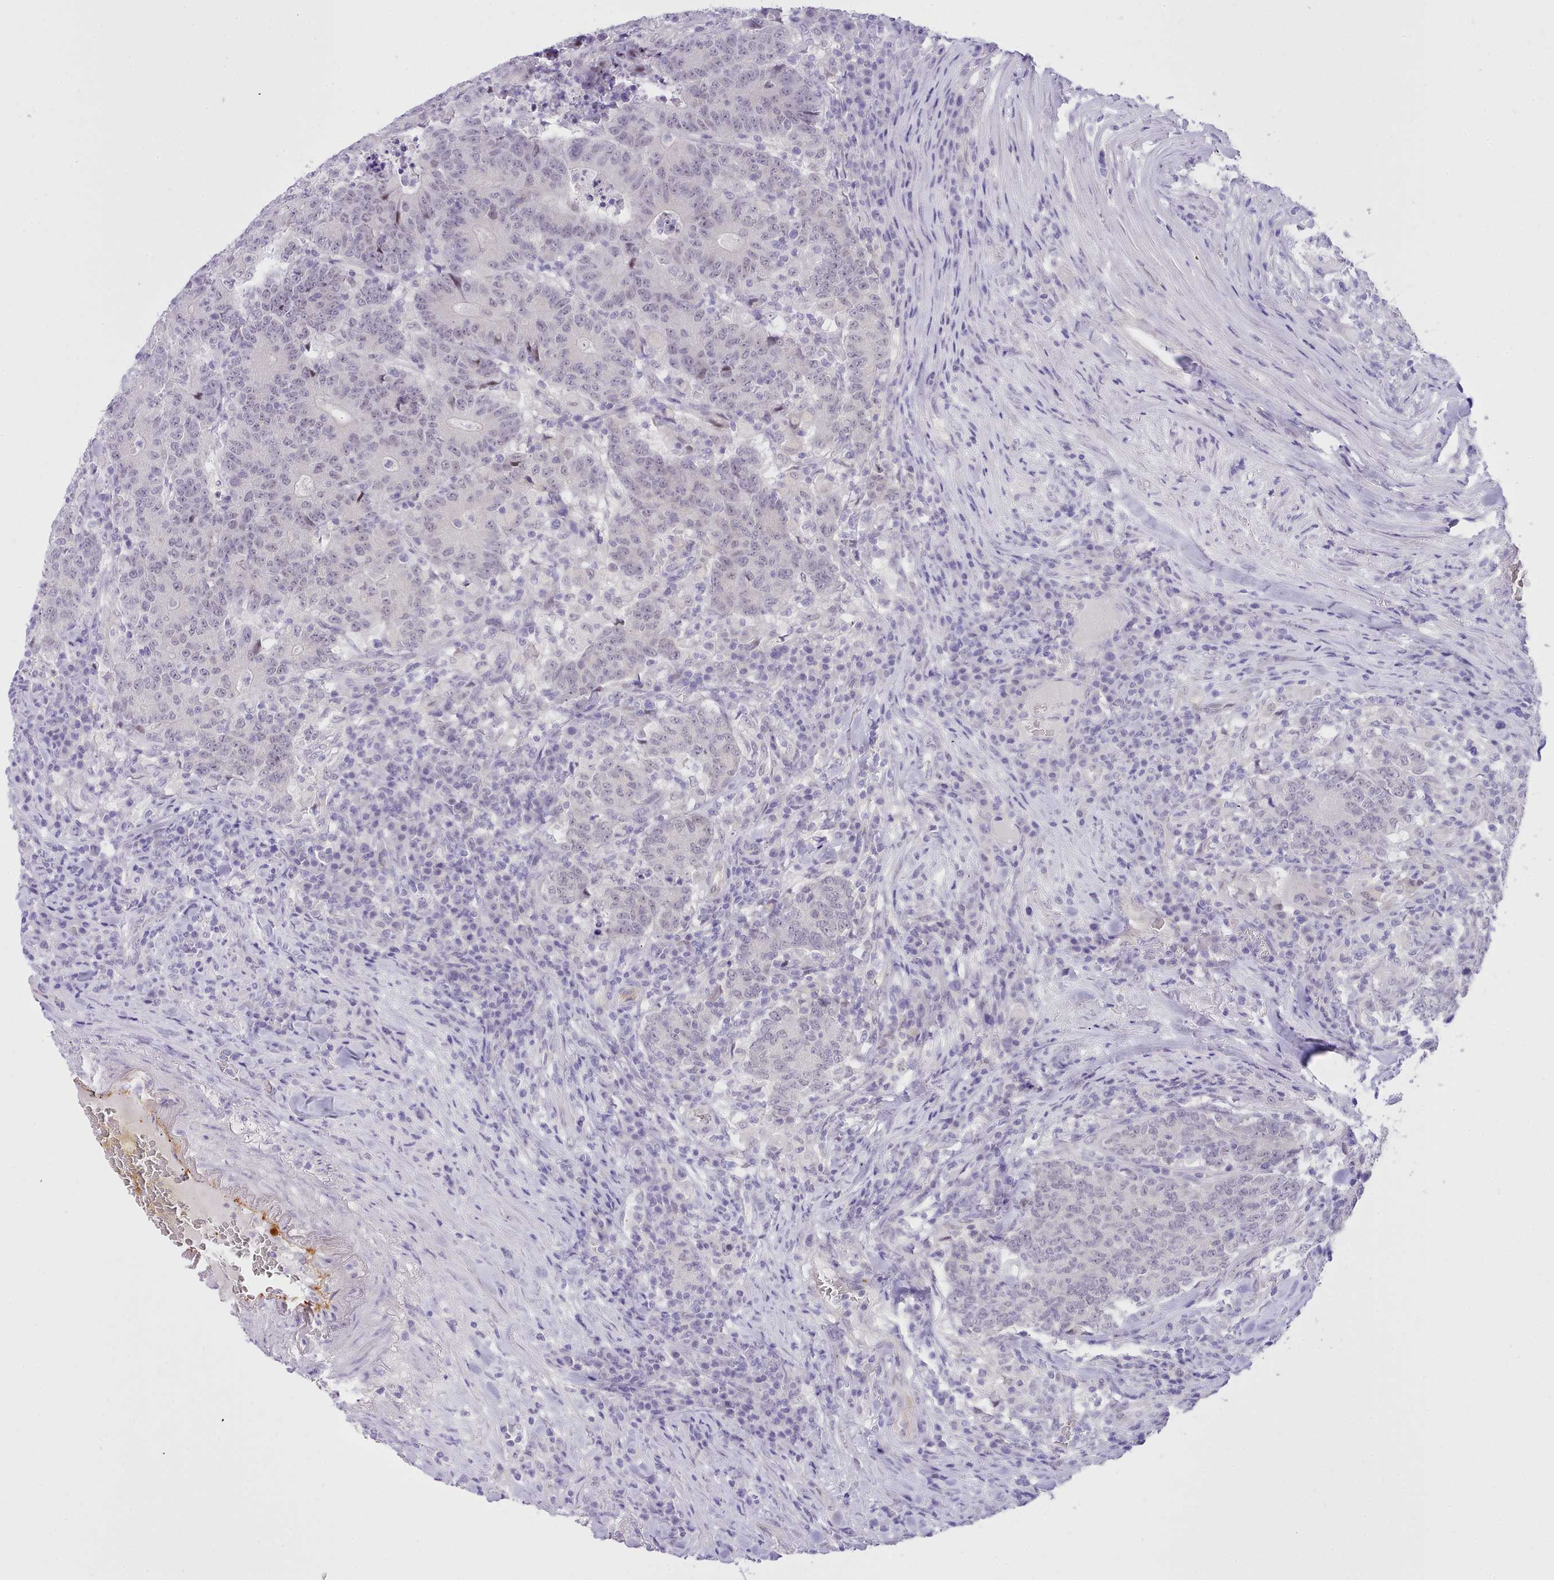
{"staining": {"intensity": "negative", "quantity": "none", "location": "none"}, "tissue": "colorectal cancer", "cell_type": "Tumor cells", "image_type": "cancer", "snomed": [{"axis": "morphology", "description": "Adenocarcinoma, NOS"}, {"axis": "topography", "description": "Colon"}], "caption": "A photomicrograph of human adenocarcinoma (colorectal) is negative for staining in tumor cells.", "gene": "LRRC37A", "patient": {"sex": "female", "age": 75}}